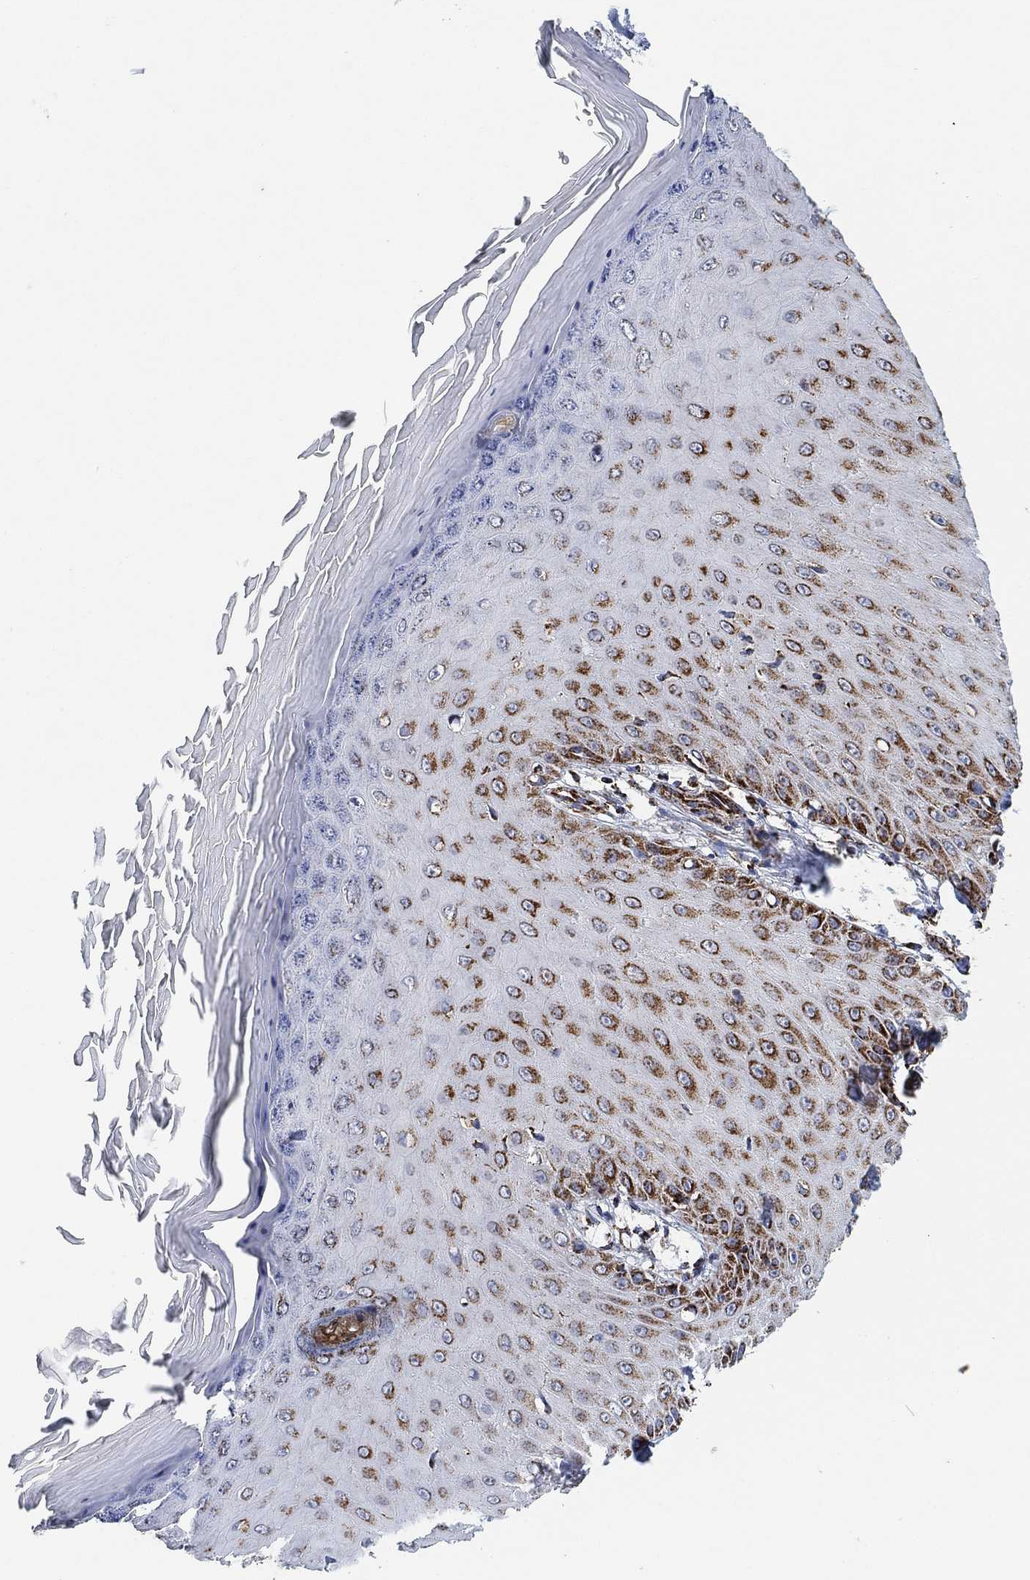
{"staining": {"intensity": "strong", "quantity": "25%-75%", "location": "cytoplasmic/membranous"}, "tissue": "skin cancer", "cell_type": "Tumor cells", "image_type": "cancer", "snomed": [{"axis": "morphology", "description": "Inflammation, NOS"}, {"axis": "morphology", "description": "Squamous cell carcinoma, NOS"}, {"axis": "topography", "description": "Skin"}], "caption": "The micrograph demonstrates staining of skin squamous cell carcinoma, revealing strong cytoplasmic/membranous protein positivity (brown color) within tumor cells. (DAB = brown stain, brightfield microscopy at high magnification).", "gene": "NDUFS3", "patient": {"sex": "male", "age": 70}}